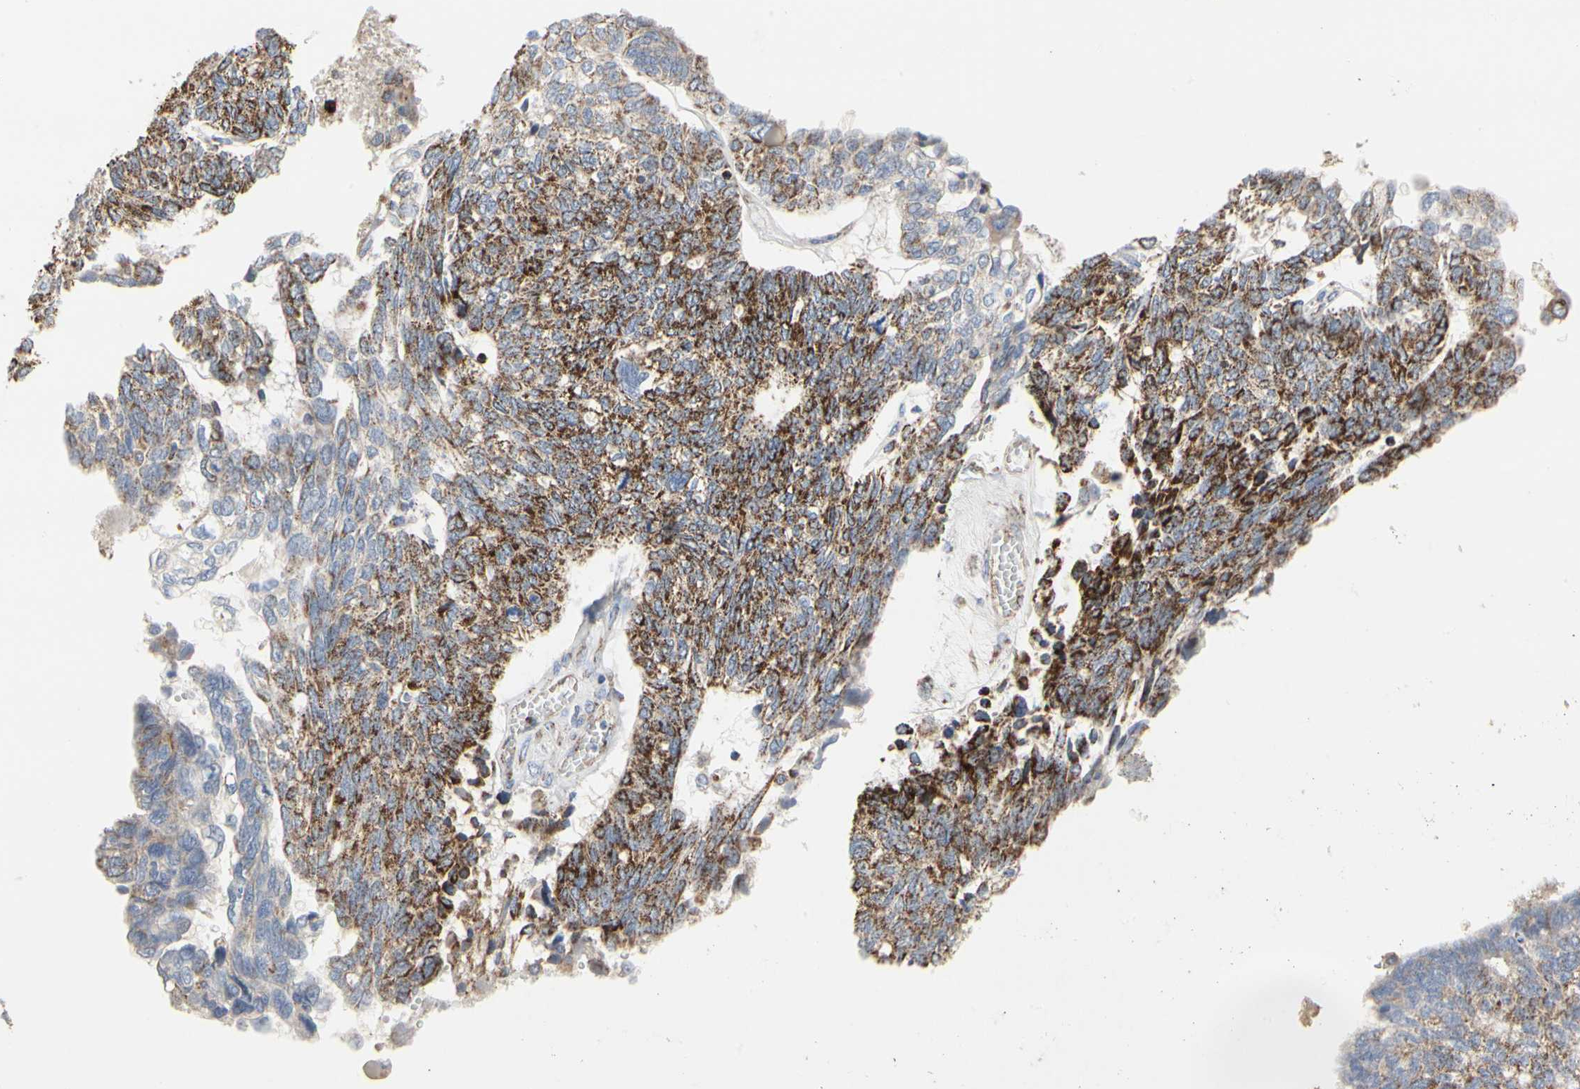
{"staining": {"intensity": "moderate", "quantity": "<25%", "location": "cytoplasmic/membranous"}, "tissue": "ovarian cancer", "cell_type": "Tumor cells", "image_type": "cancer", "snomed": [{"axis": "morphology", "description": "Carcinoma, NOS"}, {"axis": "morphology", "description": "Carcinoma, endometroid"}, {"axis": "topography", "description": "Ovary"}], "caption": "DAB immunohistochemical staining of ovarian cancer (carcinoma) demonstrates moderate cytoplasmic/membranous protein positivity in approximately <25% of tumor cells.", "gene": "TUBA1A", "patient": {"sex": "female", "age": 50}}